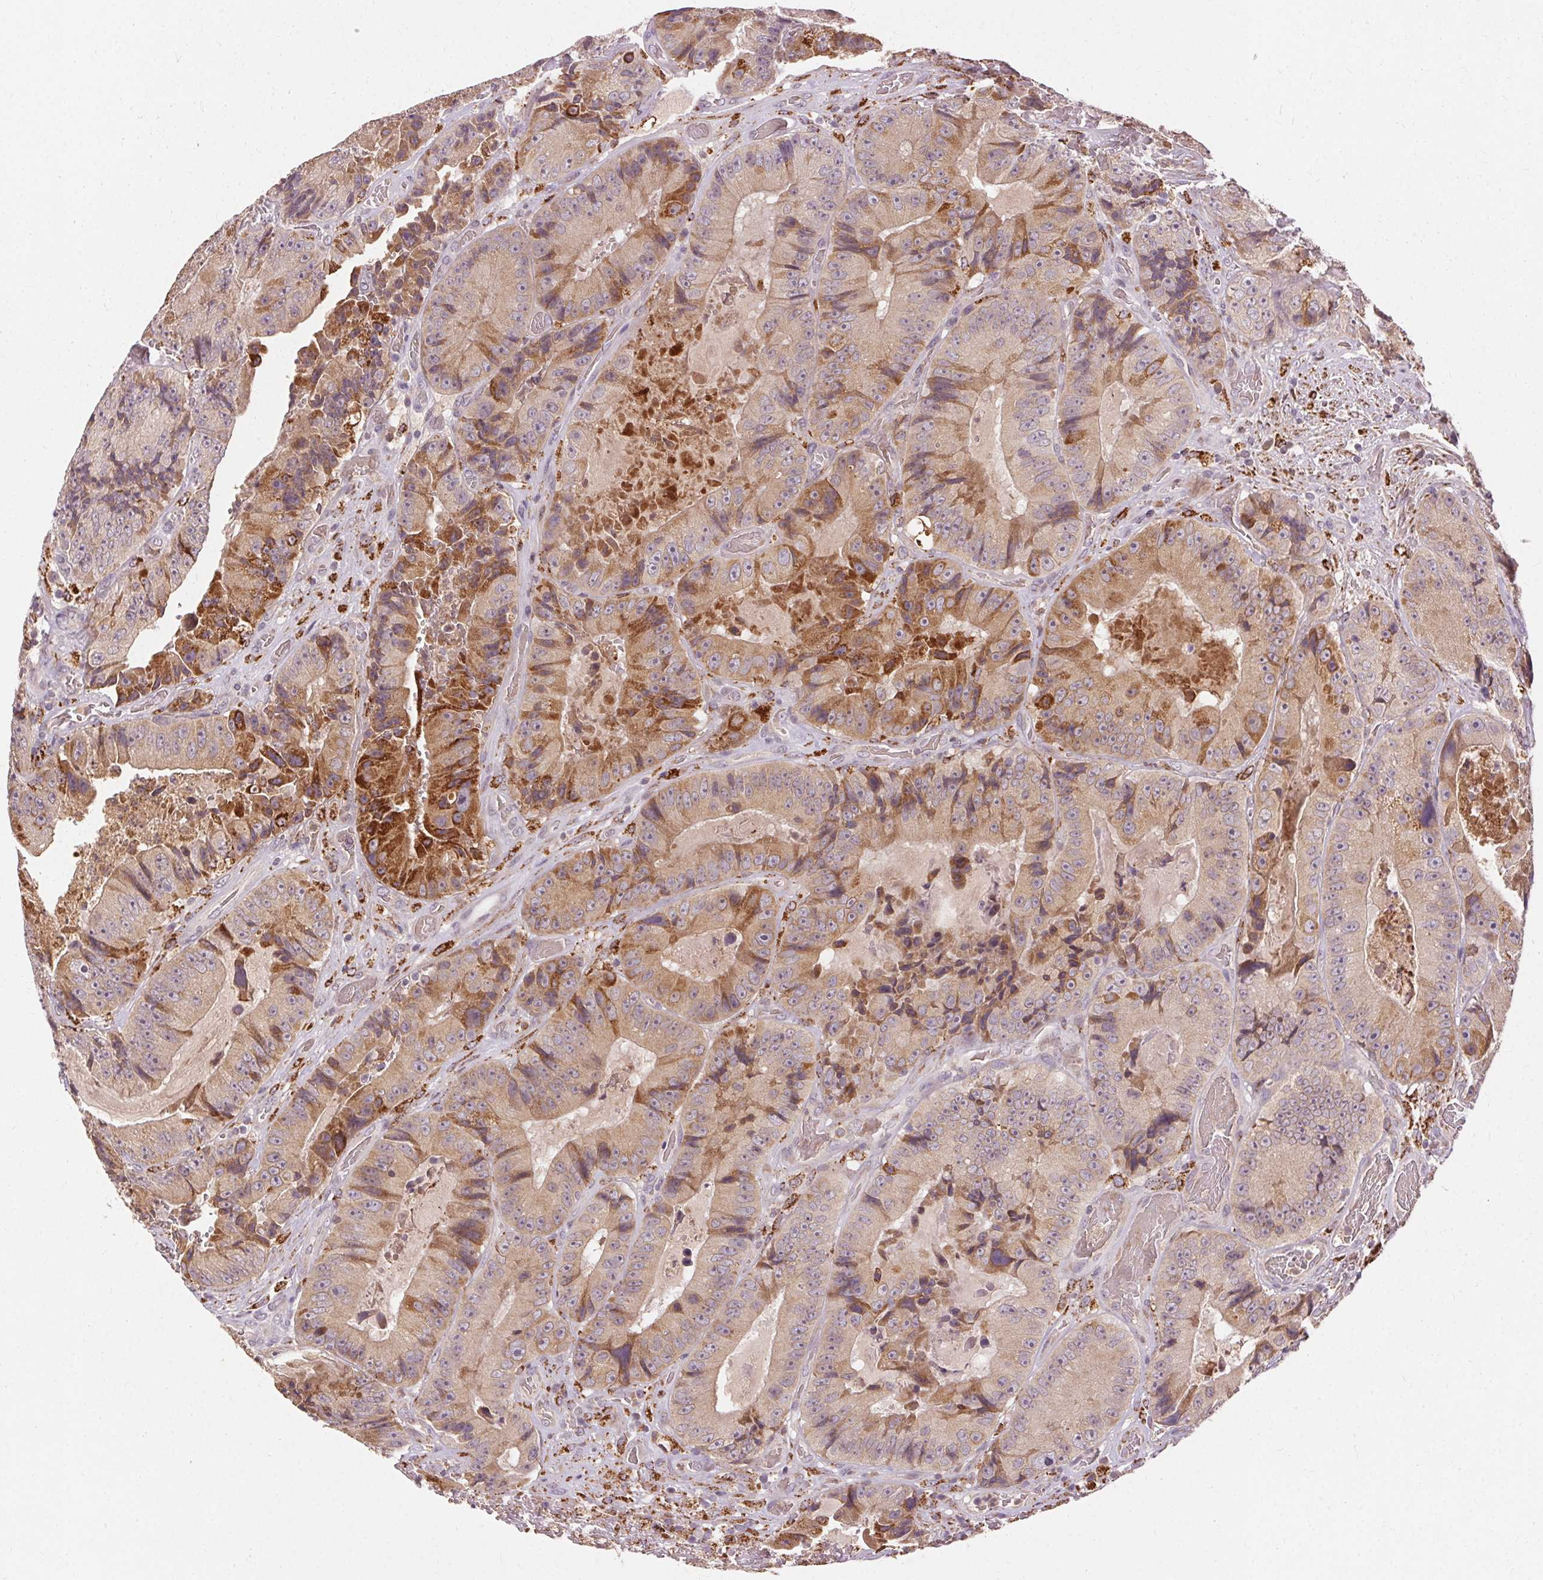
{"staining": {"intensity": "strong", "quantity": "25%-75%", "location": "cytoplasmic/membranous"}, "tissue": "colorectal cancer", "cell_type": "Tumor cells", "image_type": "cancer", "snomed": [{"axis": "morphology", "description": "Adenocarcinoma, NOS"}, {"axis": "topography", "description": "Colon"}], "caption": "The histopathology image exhibits staining of colorectal cancer (adenocarcinoma), revealing strong cytoplasmic/membranous protein staining (brown color) within tumor cells.", "gene": "REP15", "patient": {"sex": "female", "age": 86}}